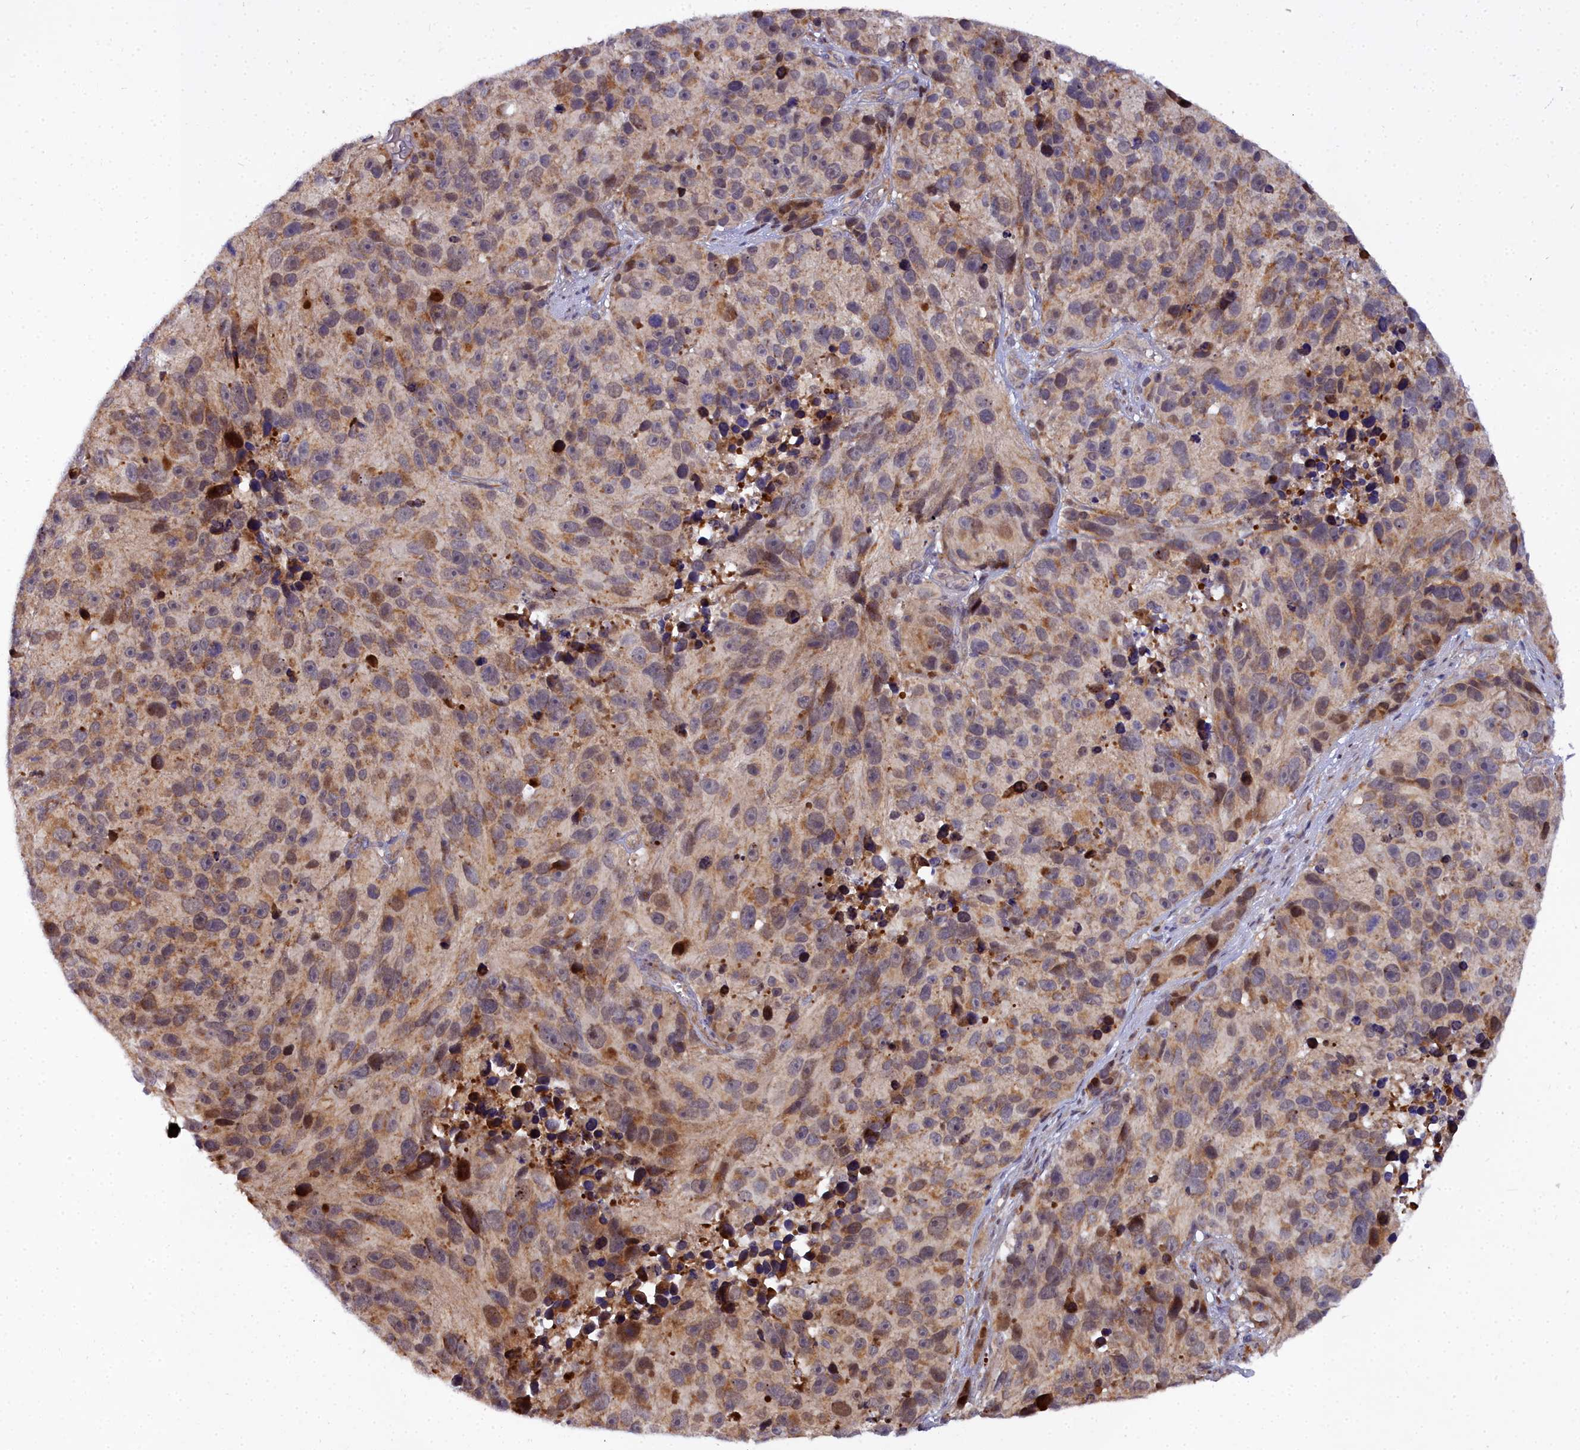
{"staining": {"intensity": "moderate", "quantity": ">75%", "location": "cytoplasmic/membranous"}, "tissue": "melanoma", "cell_type": "Tumor cells", "image_type": "cancer", "snomed": [{"axis": "morphology", "description": "Malignant melanoma, NOS"}, {"axis": "topography", "description": "Skin"}], "caption": "Immunohistochemical staining of human malignant melanoma reveals medium levels of moderate cytoplasmic/membranous staining in approximately >75% of tumor cells.", "gene": "MRPS11", "patient": {"sex": "male", "age": 84}}